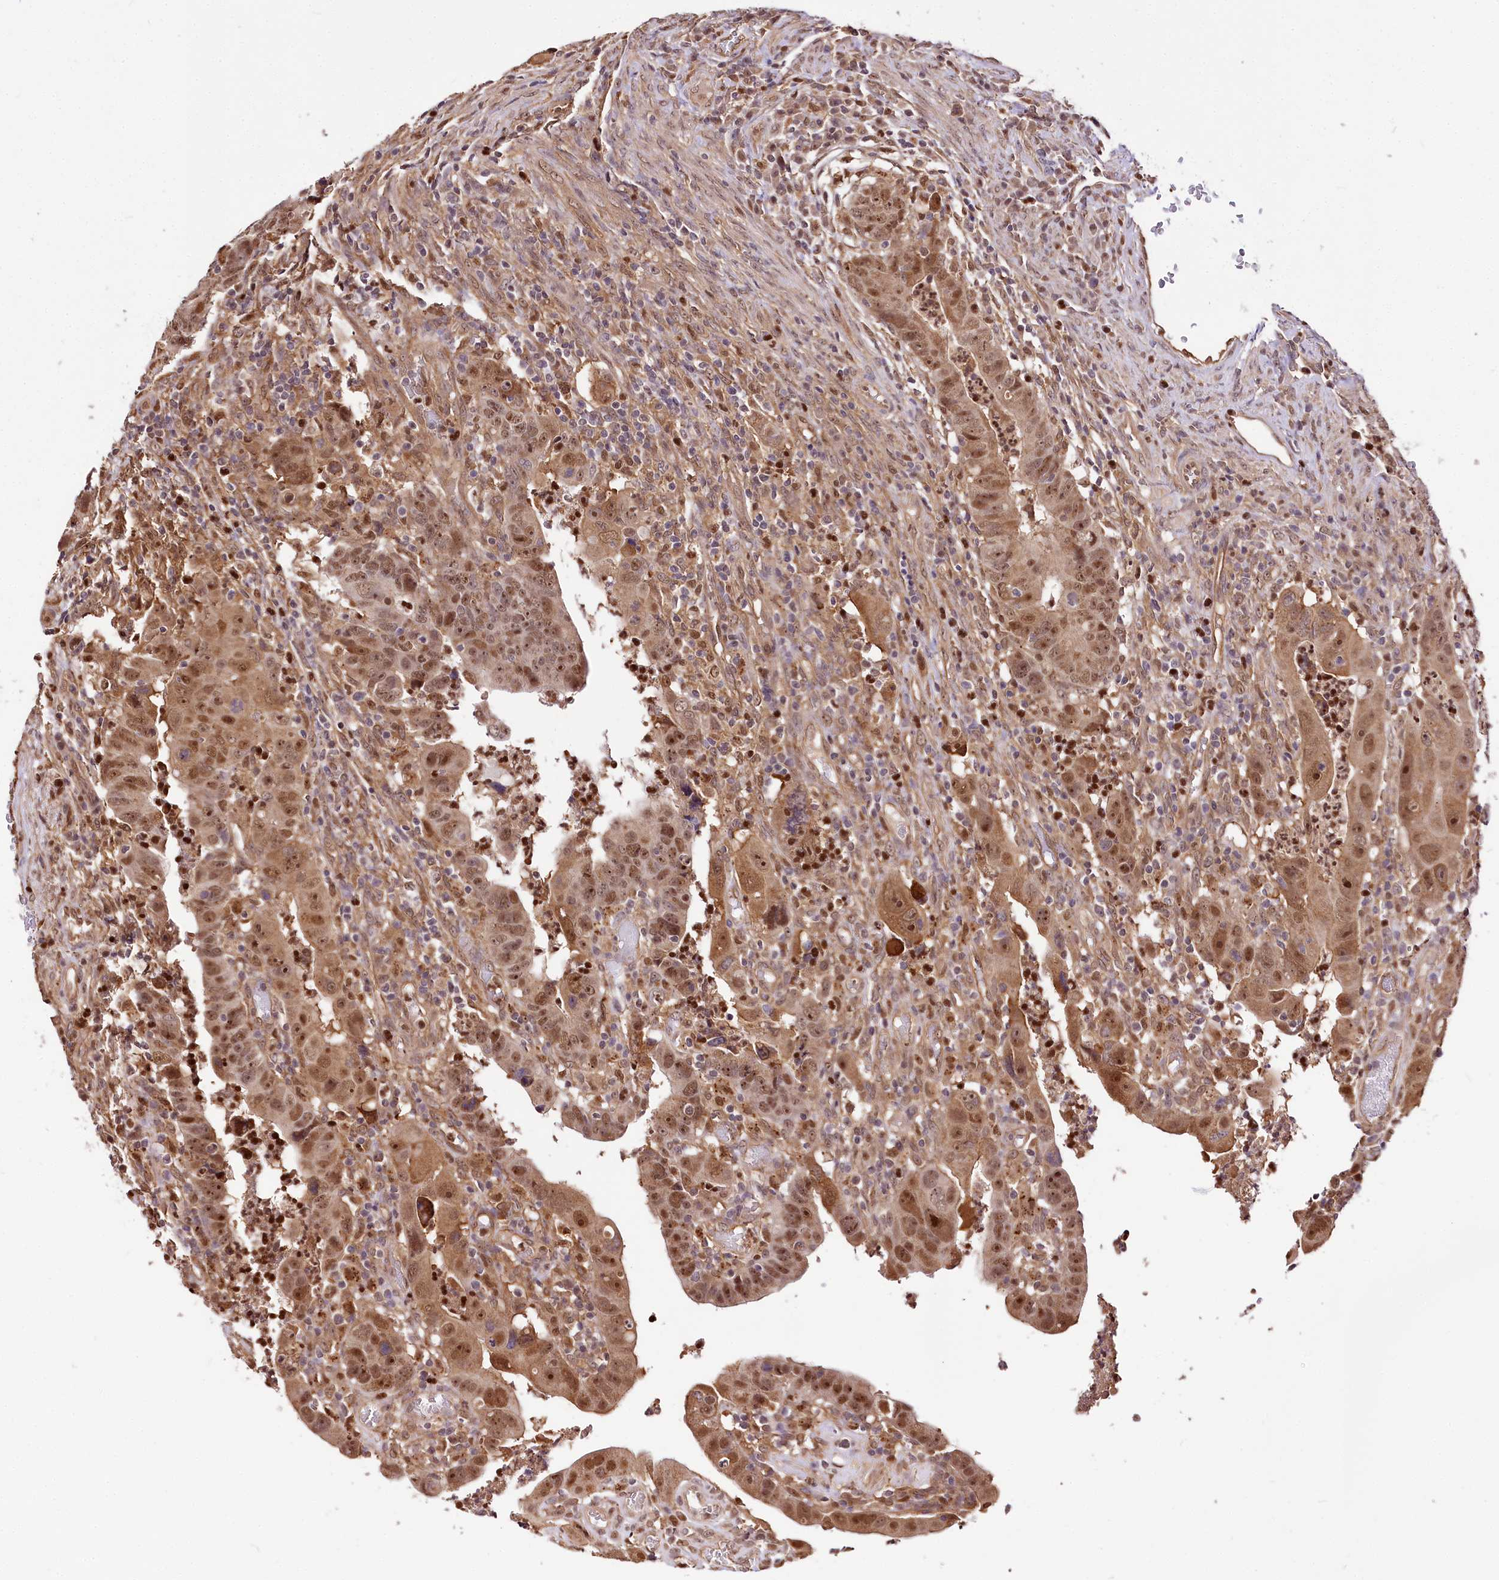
{"staining": {"intensity": "moderate", "quantity": ">75%", "location": "cytoplasmic/membranous,nuclear"}, "tissue": "colorectal cancer", "cell_type": "Tumor cells", "image_type": "cancer", "snomed": [{"axis": "morphology", "description": "Normal tissue, NOS"}, {"axis": "morphology", "description": "Adenocarcinoma, NOS"}, {"axis": "topography", "description": "Rectum"}], "caption": "Colorectal cancer (adenocarcinoma) was stained to show a protein in brown. There is medium levels of moderate cytoplasmic/membranous and nuclear staining in approximately >75% of tumor cells.", "gene": "GNL3L", "patient": {"sex": "female", "age": 65}}